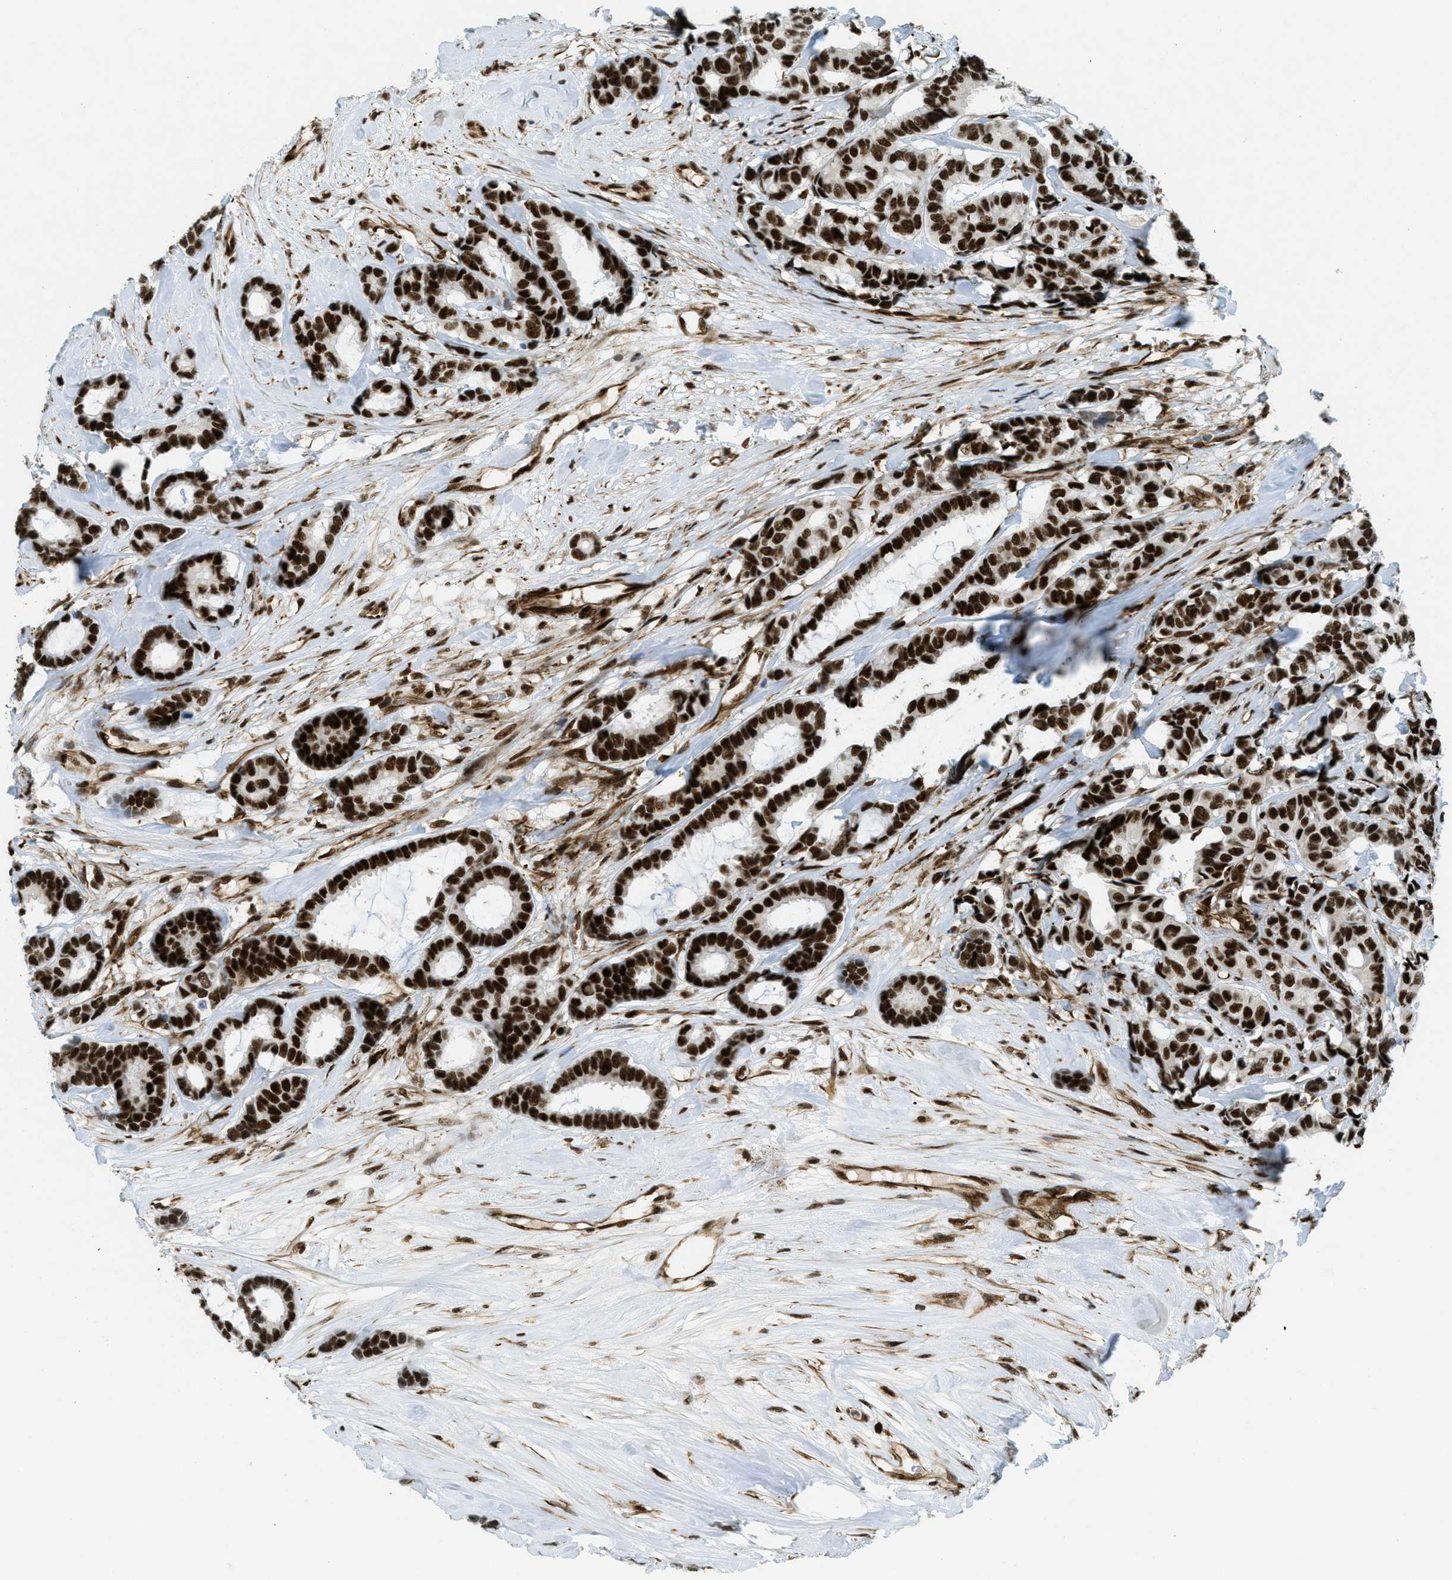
{"staining": {"intensity": "strong", "quantity": ">75%", "location": "nuclear"}, "tissue": "breast cancer", "cell_type": "Tumor cells", "image_type": "cancer", "snomed": [{"axis": "morphology", "description": "Duct carcinoma"}, {"axis": "topography", "description": "Breast"}], "caption": "This is a micrograph of IHC staining of breast cancer, which shows strong expression in the nuclear of tumor cells.", "gene": "ZFR", "patient": {"sex": "female", "age": 87}}